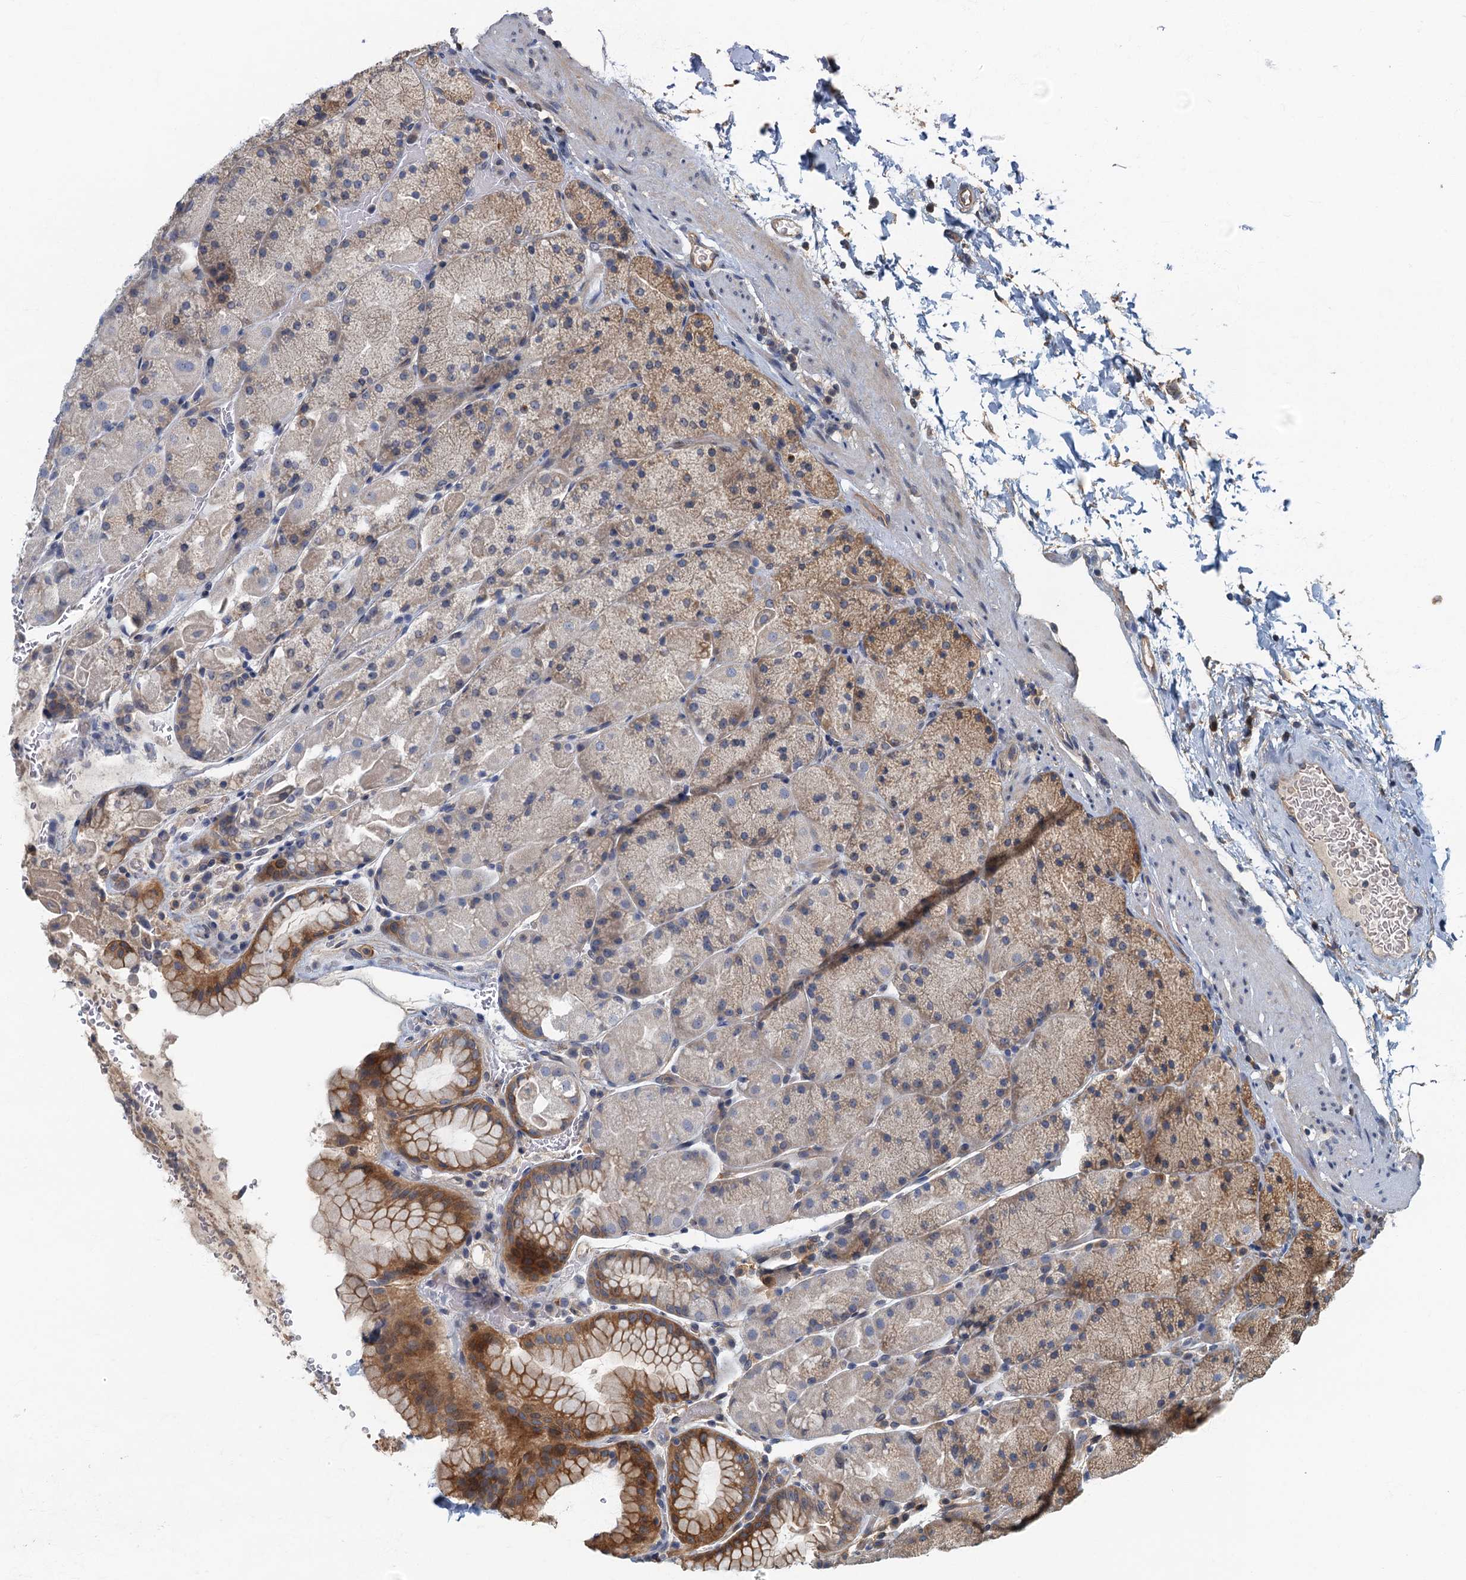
{"staining": {"intensity": "moderate", "quantity": "25%-75%", "location": "cytoplasmic/membranous"}, "tissue": "stomach", "cell_type": "Glandular cells", "image_type": "normal", "snomed": [{"axis": "morphology", "description": "Normal tissue, NOS"}, {"axis": "topography", "description": "Stomach, upper"}, {"axis": "topography", "description": "Stomach, lower"}], "caption": "Protein staining of unremarkable stomach demonstrates moderate cytoplasmic/membranous positivity in about 25%-75% of glandular cells.", "gene": "CKAP2L", "patient": {"sex": "male", "age": 67}}